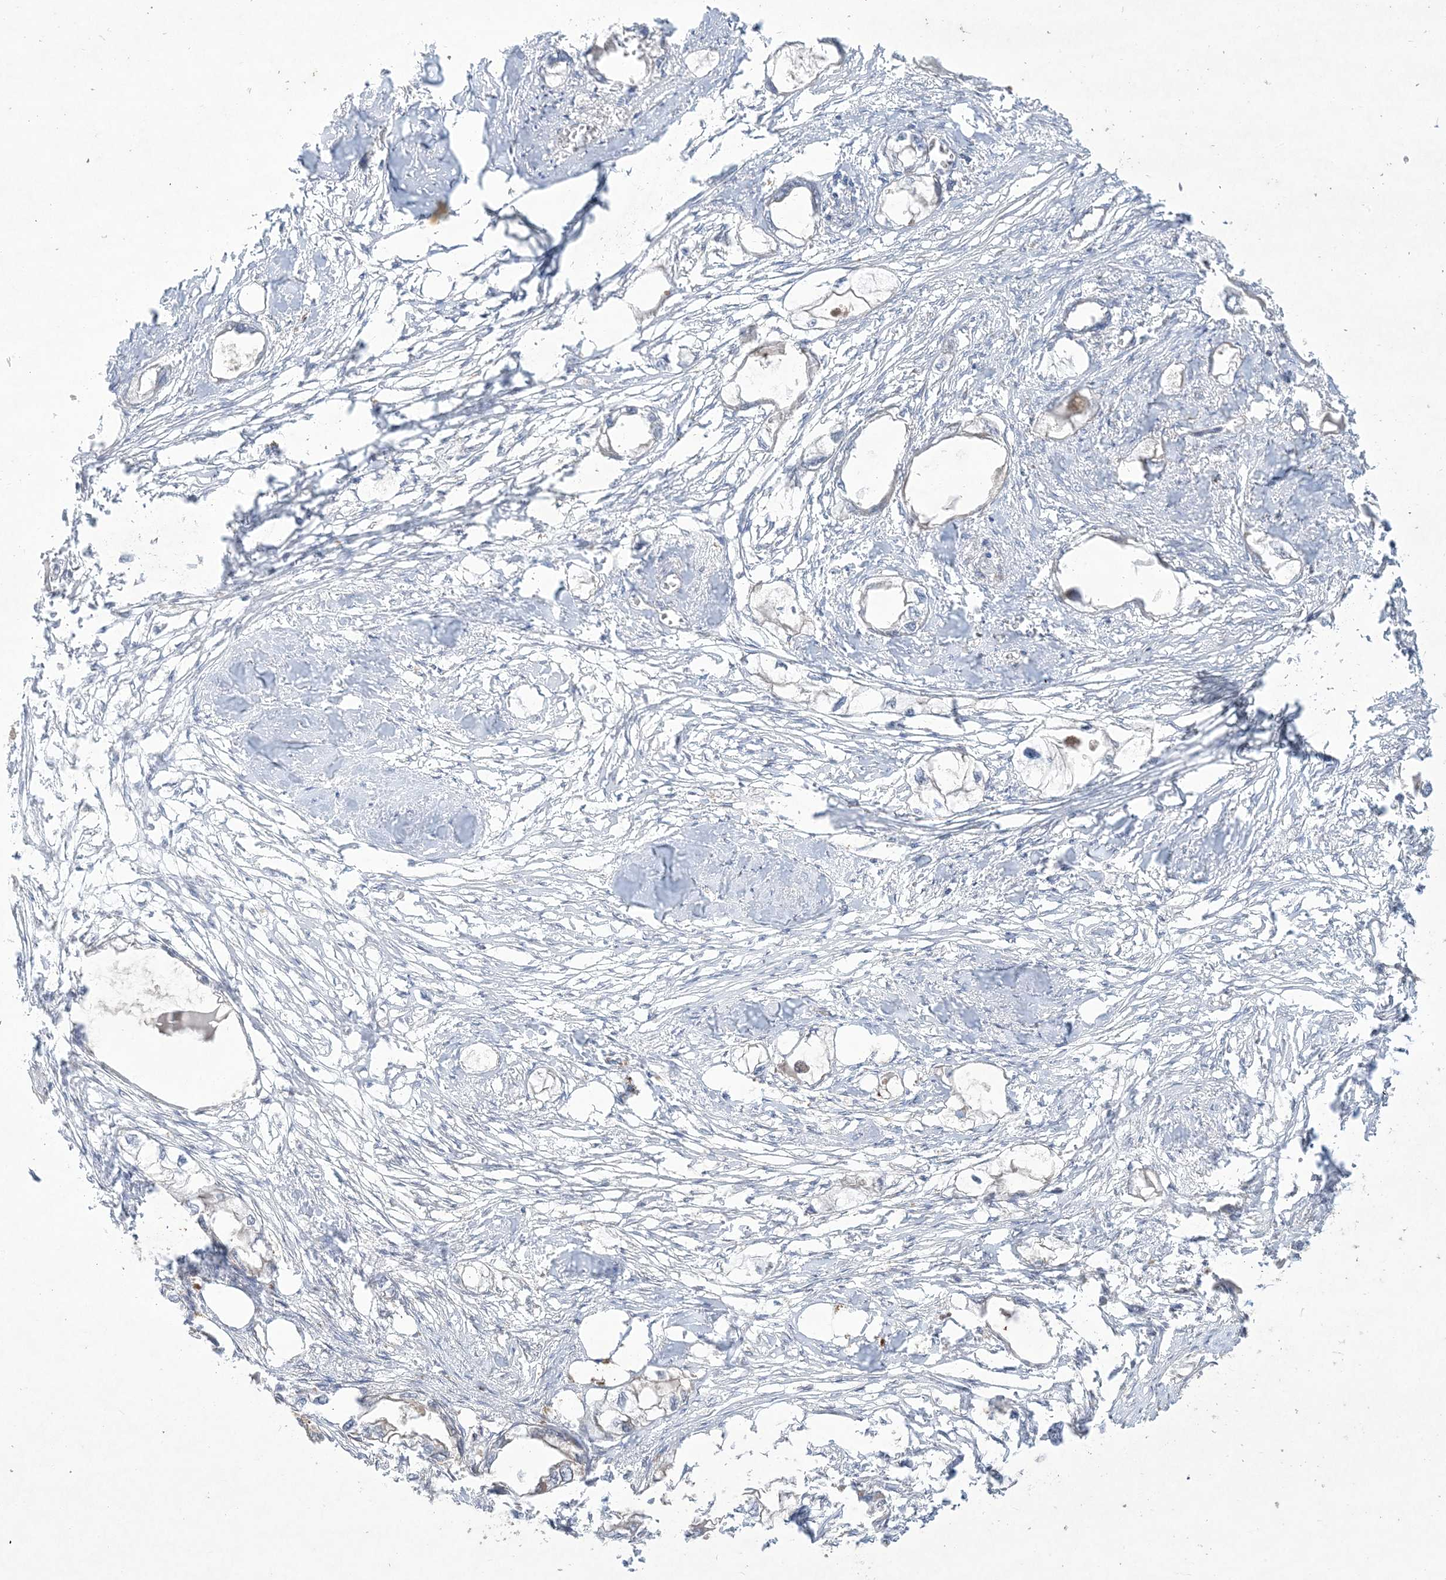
{"staining": {"intensity": "negative", "quantity": "none", "location": "none"}, "tissue": "endometrial cancer", "cell_type": "Tumor cells", "image_type": "cancer", "snomed": [{"axis": "morphology", "description": "Adenocarcinoma, NOS"}, {"axis": "morphology", "description": "Adenocarcinoma, metastatic, NOS"}, {"axis": "topography", "description": "Adipose tissue"}, {"axis": "topography", "description": "Endometrium"}], "caption": "Tumor cells show no significant protein expression in endometrial cancer (adenocarcinoma).", "gene": "SOGA3", "patient": {"sex": "female", "age": 67}}